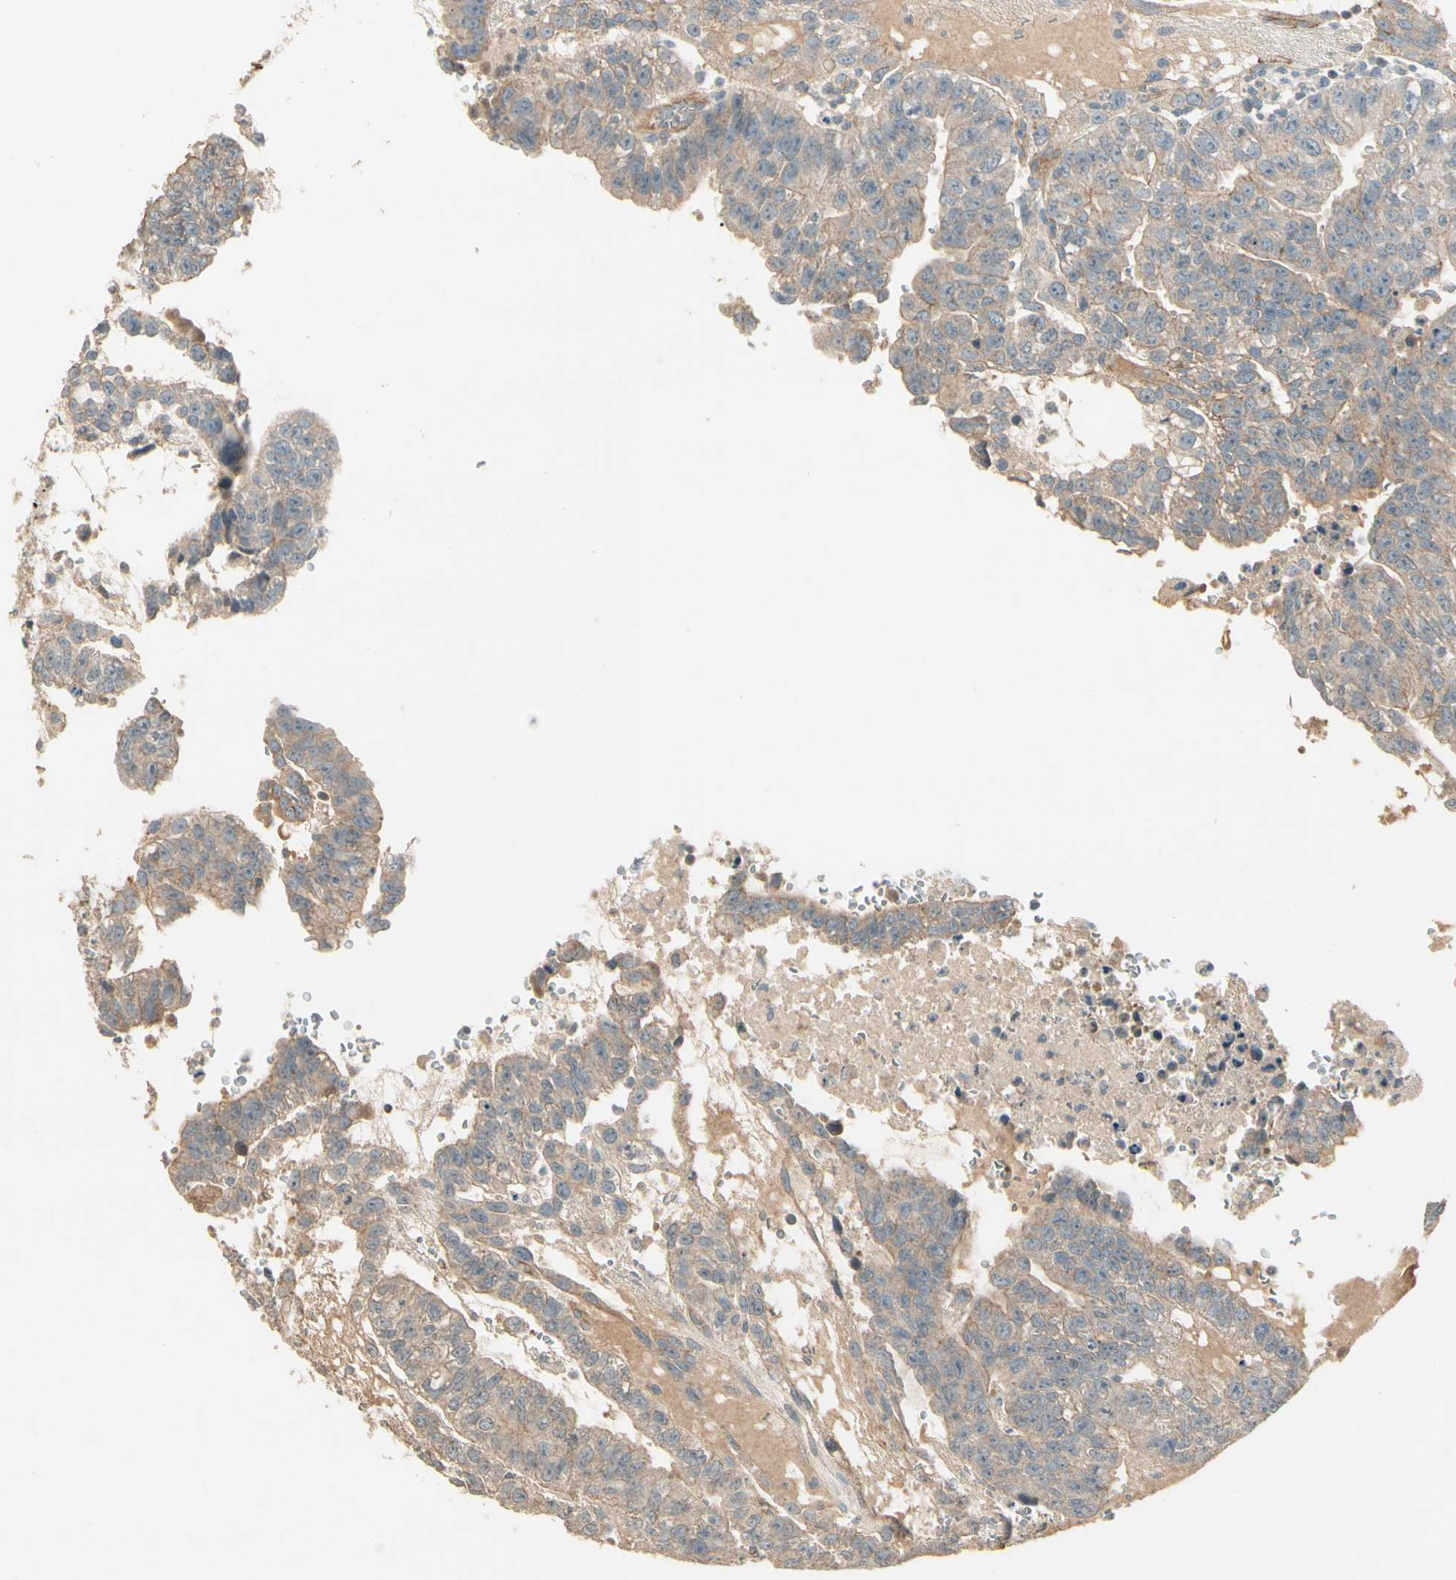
{"staining": {"intensity": "weak", "quantity": ">75%", "location": "cytoplasmic/membranous"}, "tissue": "testis cancer", "cell_type": "Tumor cells", "image_type": "cancer", "snomed": [{"axis": "morphology", "description": "Seminoma, NOS"}, {"axis": "morphology", "description": "Carcinoma, Embryonal, NOS"}, {"axis": "topography", "description": "Testis"}], "caption": "This is an image of immunohistochemistry staining of testis cancer (seminoma), which shows weak staining in the cytoplasmic/membranous of tumor cells.", "gene": "RNF180", "patient": {"sex": "male", "age": 52}}